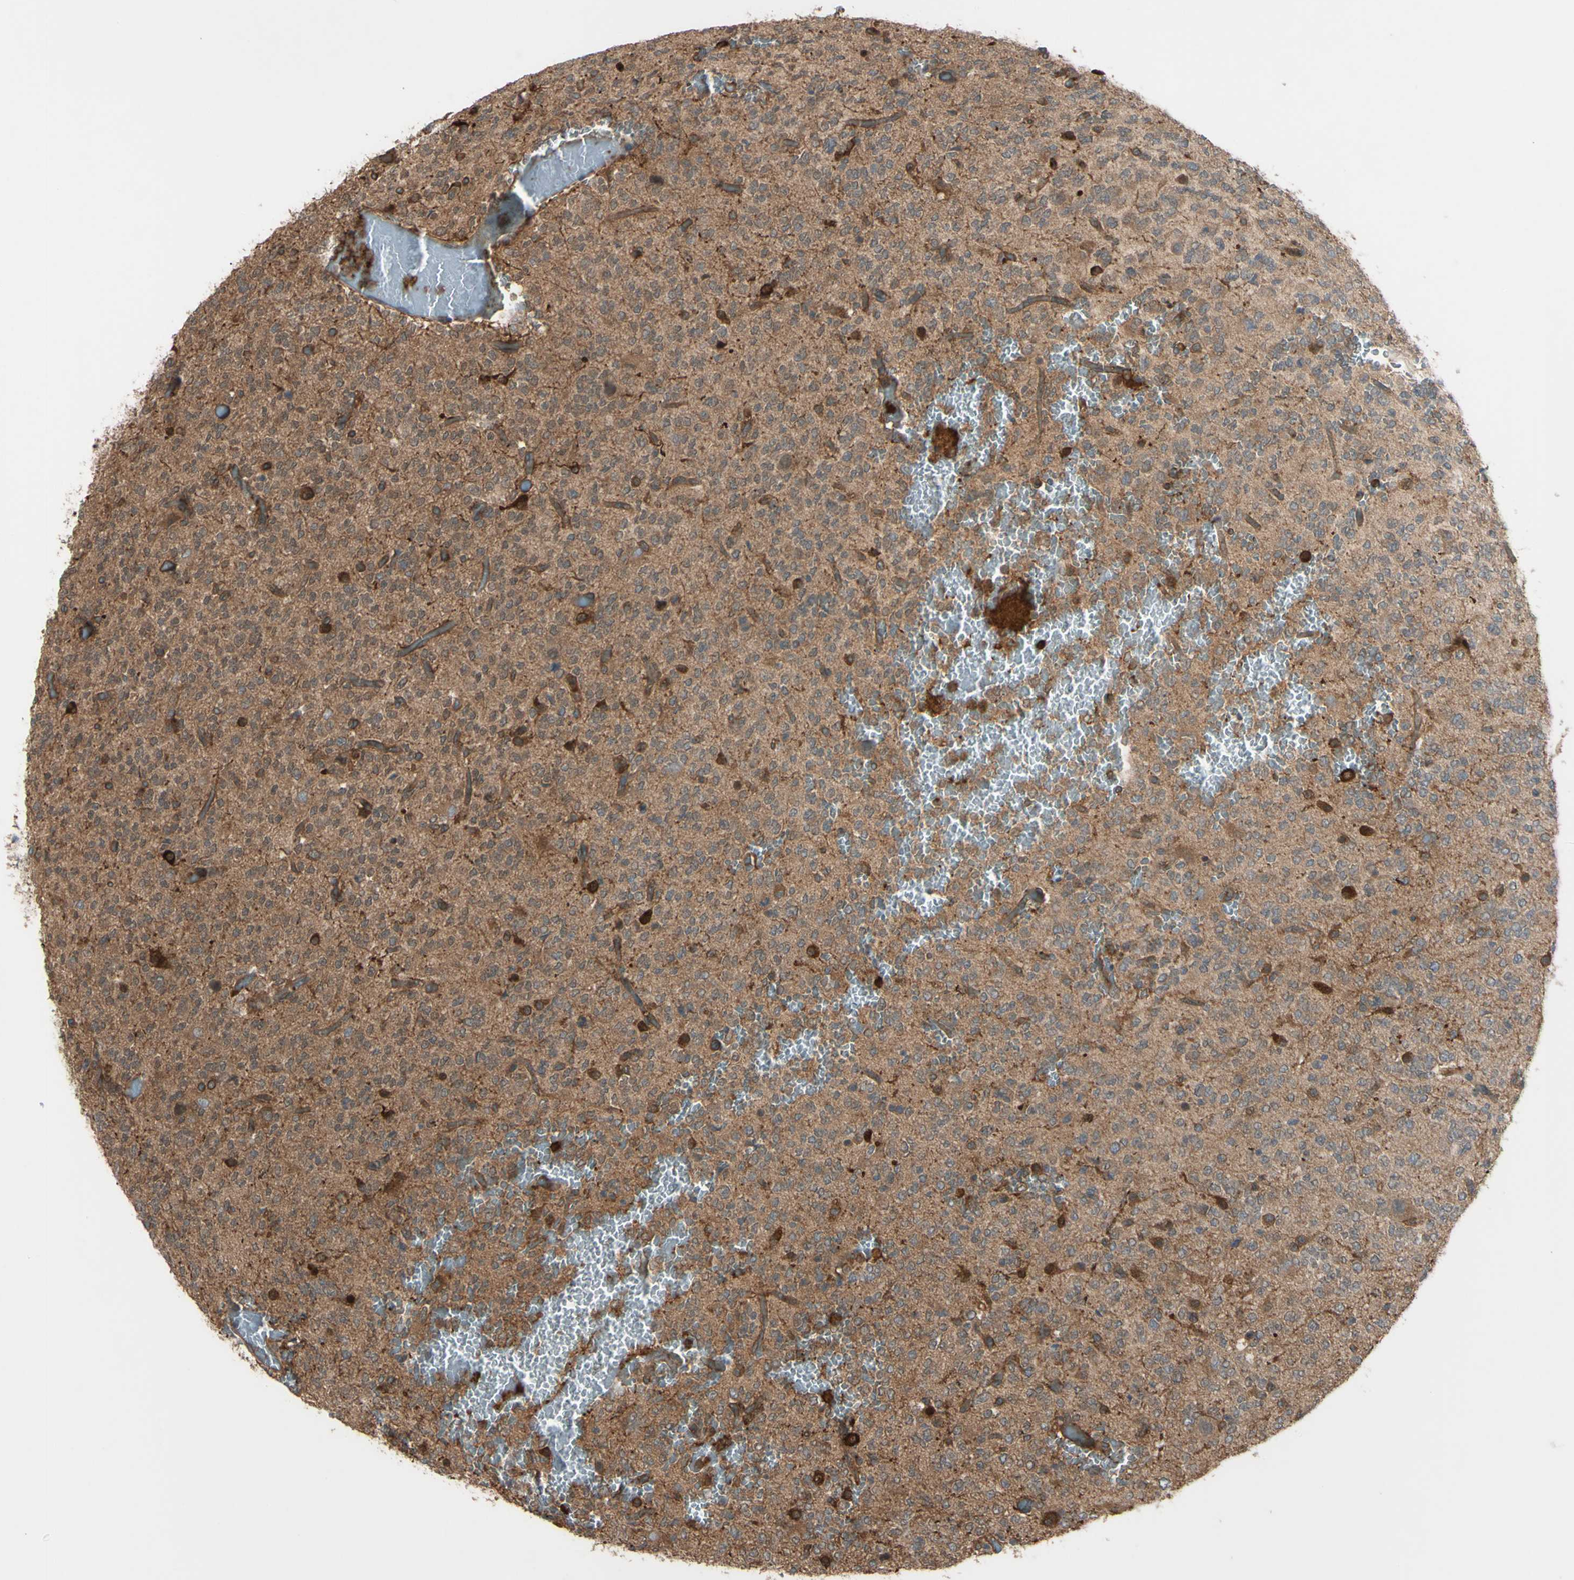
{"staining": {"intensity": "moderate", "quantity": ">75%", "location": "cytoplasmic/membranous"}, "tissue": "glioma", "cell_type": "Tumor cells", "image_type": "cancer", "snomed": [{"axis": "morphology", "description": "Glioma, malignant, Low grade"}, {"axis": "topography", "description": "Brain"}], "caption": "An immunohistochemistry histopathology image of tumor tissue is shown. Protein staining in brown highlights moderate cytoplasmic/membranous positivity in glioma within tumor cells.", "gene": "PTPN12", "patient": {"sex": "male", "age": 38}}